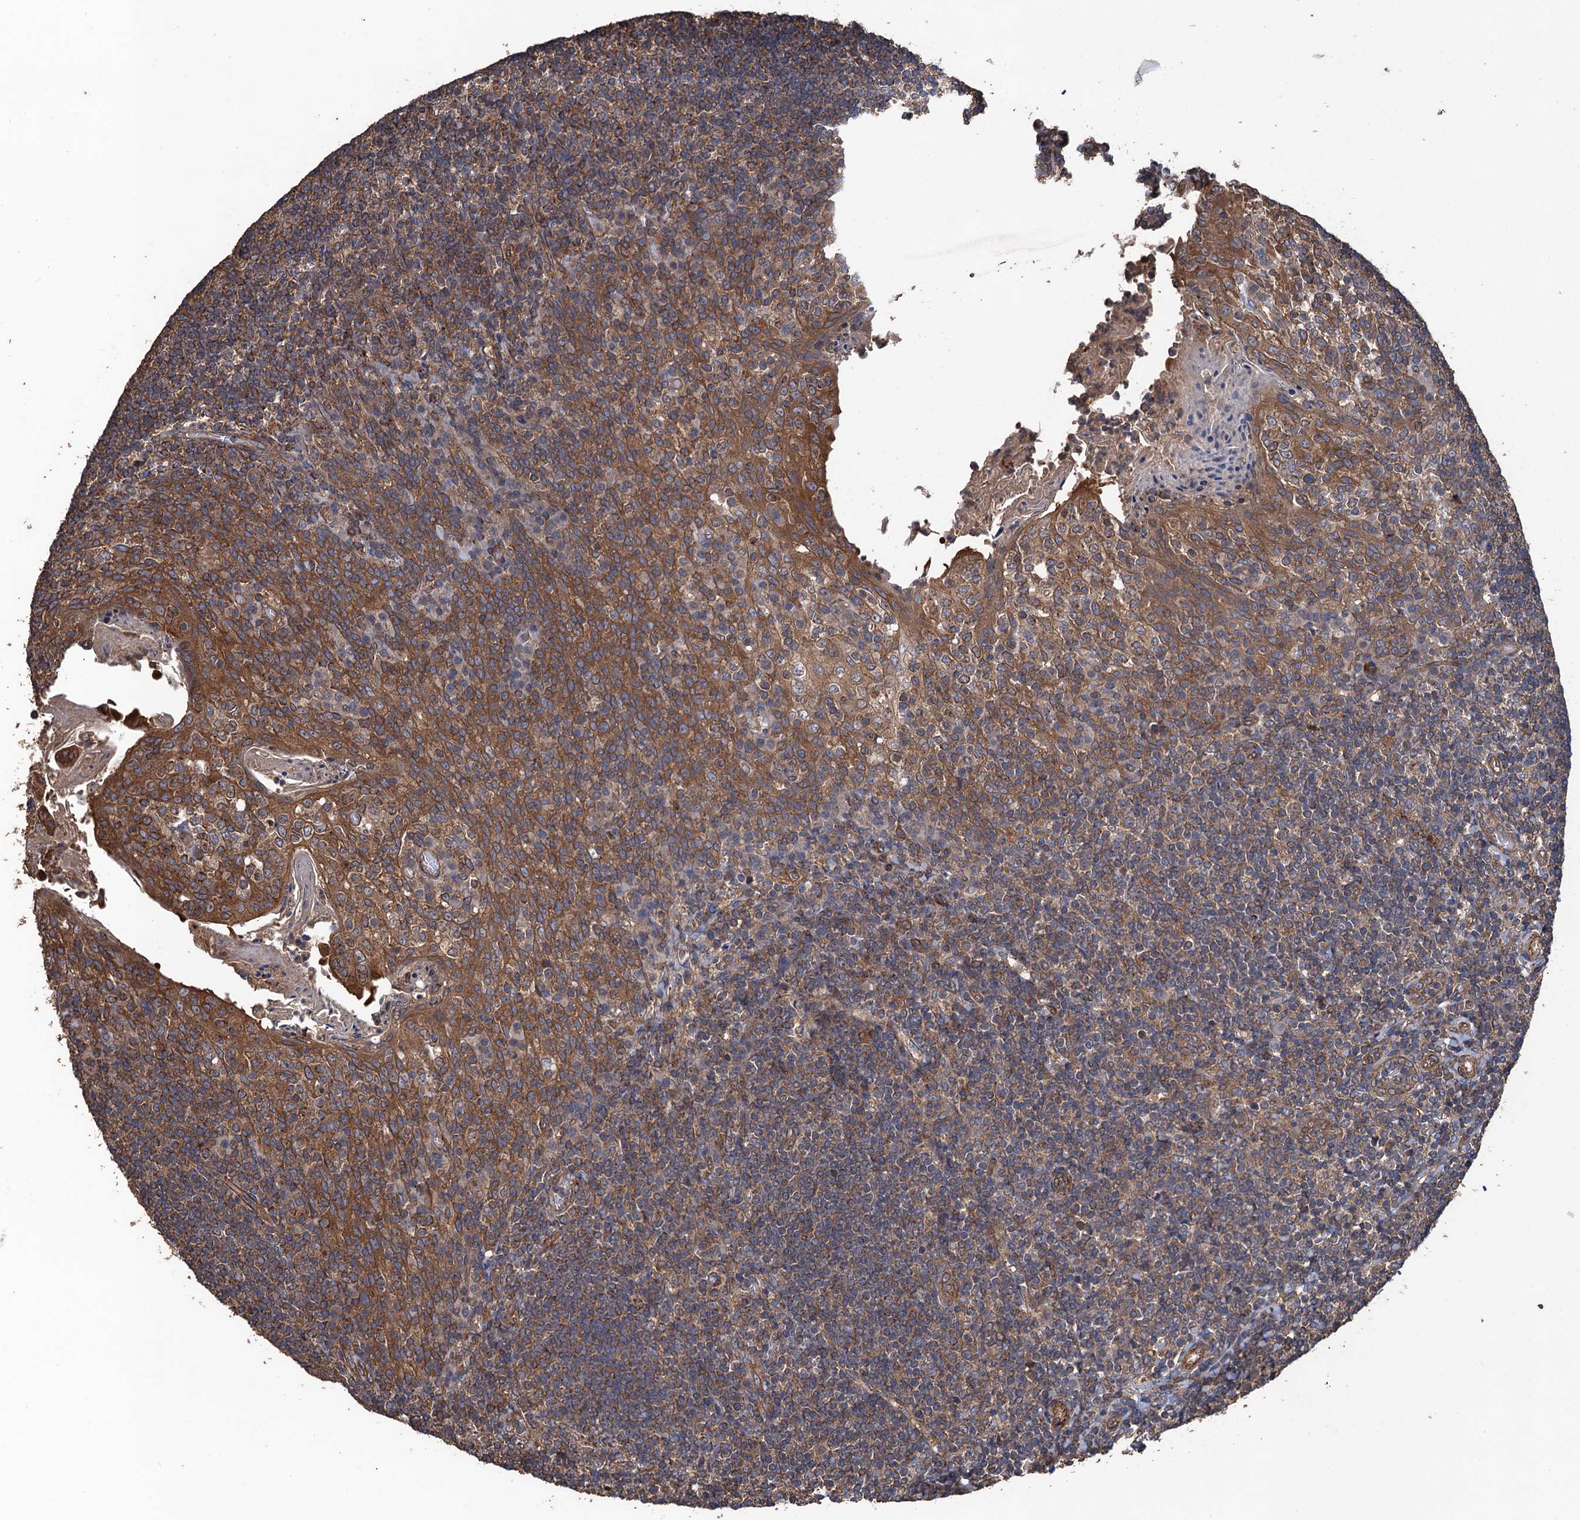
{"staining": {"intensity": "moderate", "quantity": ">75%", "location": "cytoplasmic/membranous"}, "tissue": "tonsil", "cell_type": "Germinal center cells", "image_type": "normal", "snomed": [{"axis": "morphology", "description": "Normal tissue, NOS"}, {"axis": "topography", "description": "Tonsil"}], "caption": "The immunohistochemical stain highlights moderate cytoplasmic/membranous staining in germinal center cells of unremarkable tonsil. (Stains: DAB in brown, nuclei in blue, Microscopy: brightfield microscopy at high magnification).", "gene": "PPP4R1", "patient": {"sex": "female", "age": 10}}